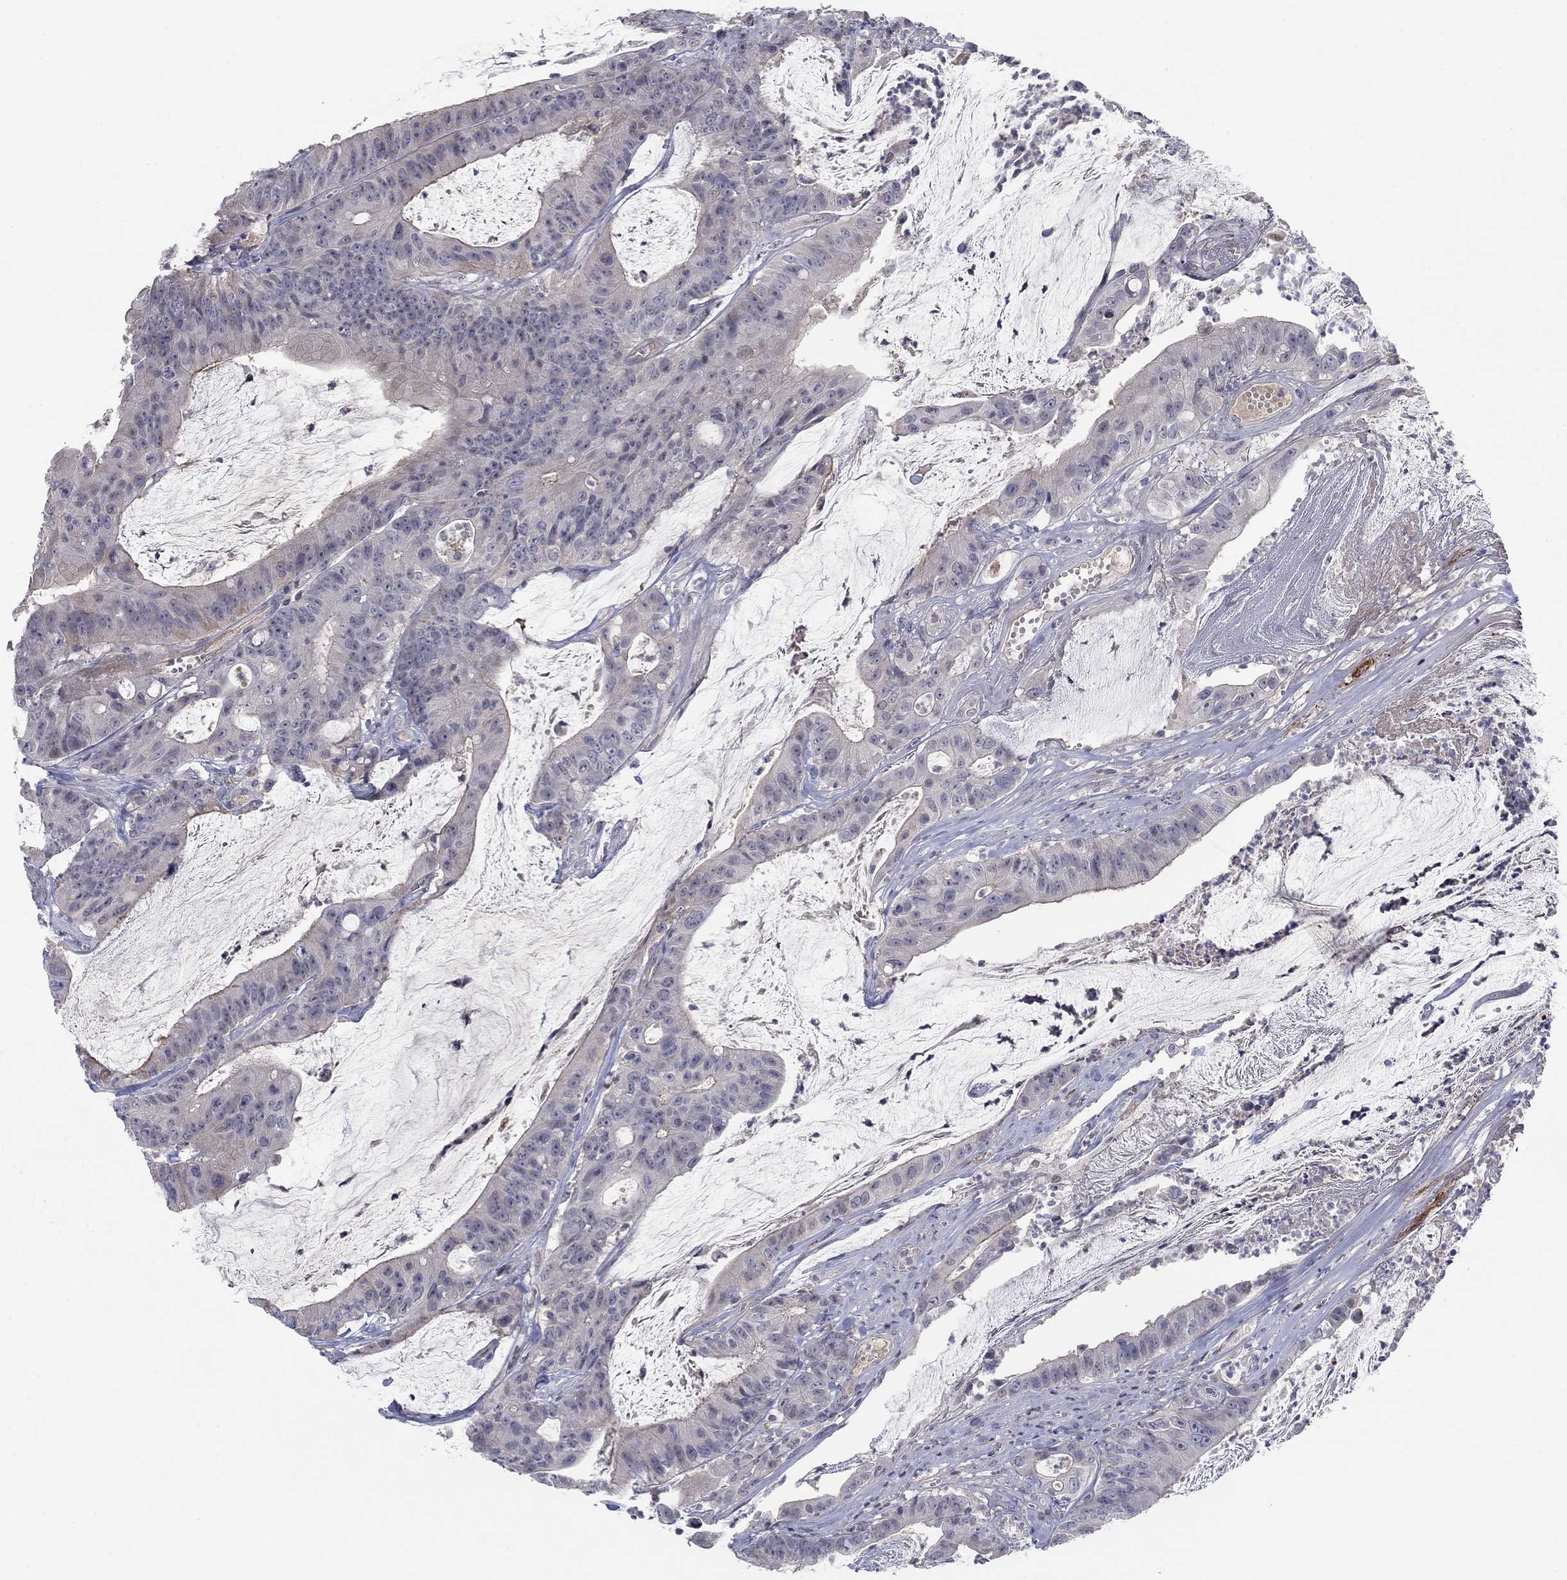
{"staining": {"intensity": "negative", "quantity": "none", "location": "none"}, "tissue": "colorectal cancer", "cell_type": "Tumor cells", "image_type": "cancer", "snomed": [{"axis": "morphology", "description": "Adenocarcinoma, NOS"}, {"axis": "topography", "description": "Colon"}], "caption": "IHC of human colorectal cancer reveals no staining in tumor cells. (DAB IHC, high magnification).", "gene": "AMN1", "patient": {"sex": "female", "age": 69}}